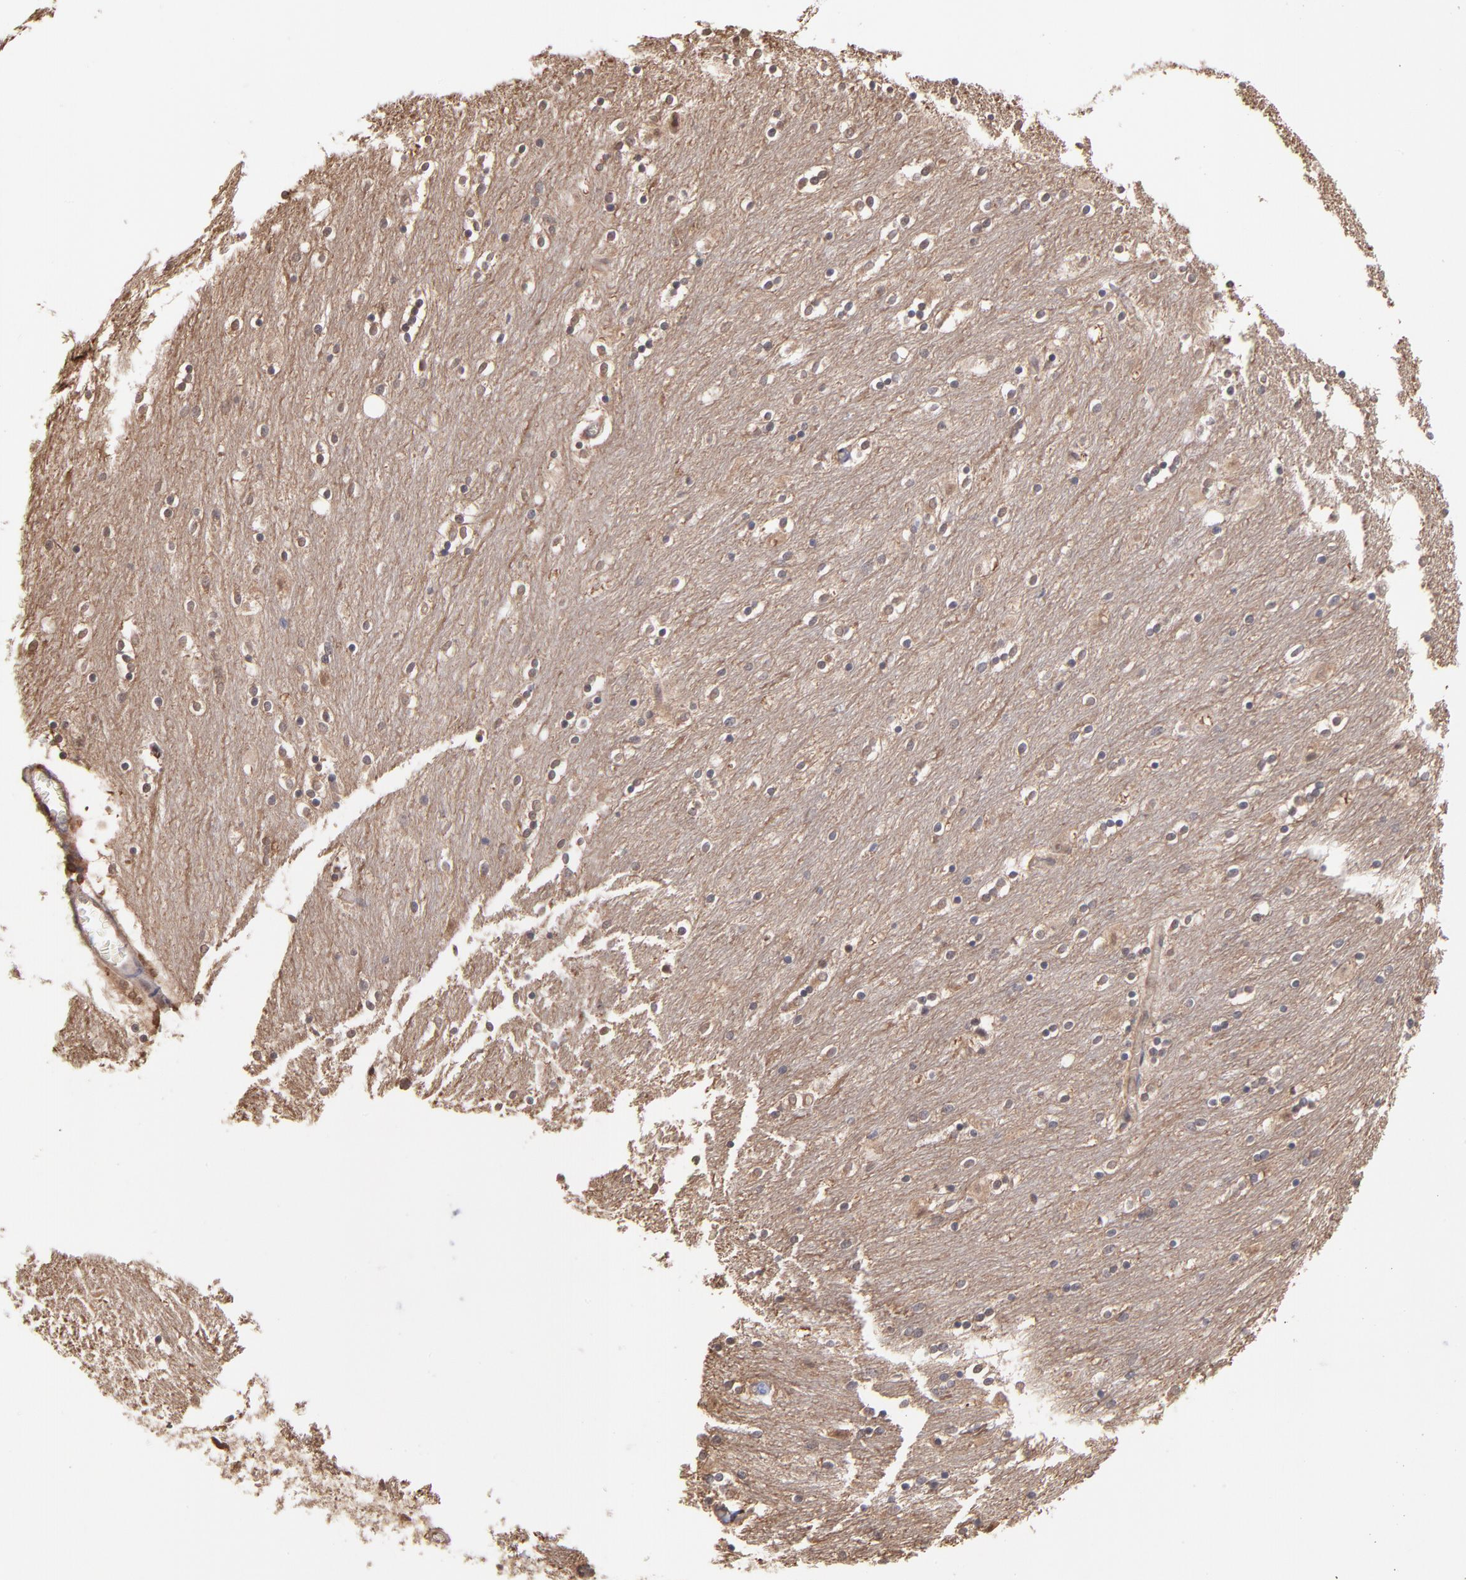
{"staining": {"intensity": "weak", "quantity": "<25%", "location": "cytoplasmic/membranous"}, "tissue": "caudate", "cell_type": "Glial cells", "image_type": "normal", "snomed": [{"axis": "morphology", "description": "Normal tissue, NOS"}, {"axis": "topography", "description": "Lateral ventricle wall"}], "caption": "Caudate stained for a protein using immunohistochemistry (IHC) shows no expression glial cells.", "gene": "MAP2K2", "patient": {"sex": "female", "age": 54}}